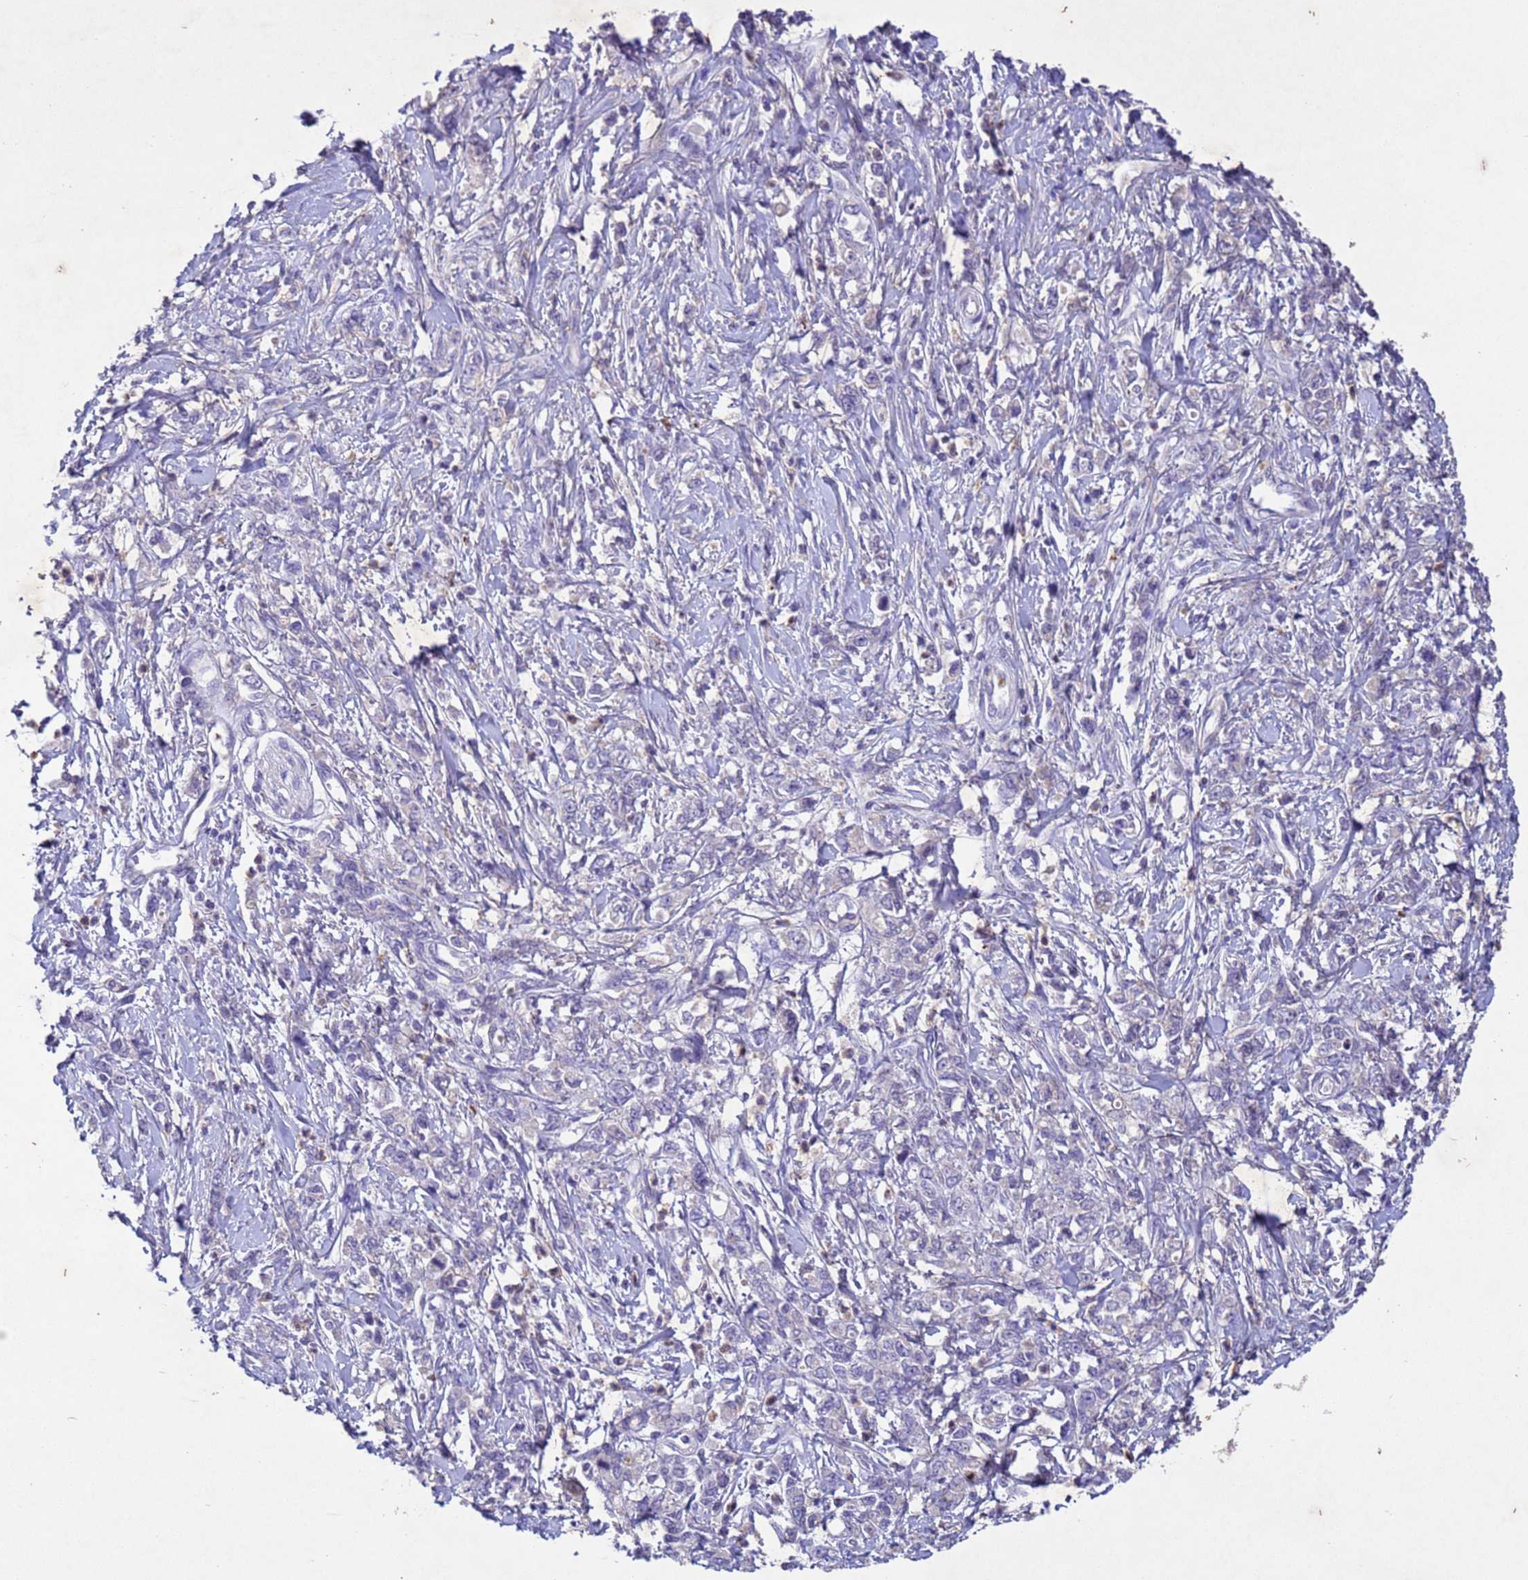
{"staining": {"intensity": "negative", "quantity": "none", "location": "none"}, "tissue": "stomach cancer", "cell_type": "Tumor cells", "image_type": "cancer", "snomed": [{"axis": "morphology", "description": "Adenocarcinoma, NOS"}, {"axis": "topography", "description": "Stomach"}], "caption": "This is an immunohistochemistry (IHC) image of stomach cancer. There is no staining in tumor cells.", "gene": "NLRP11", "patient": {"sex": "female", "age": 76}}